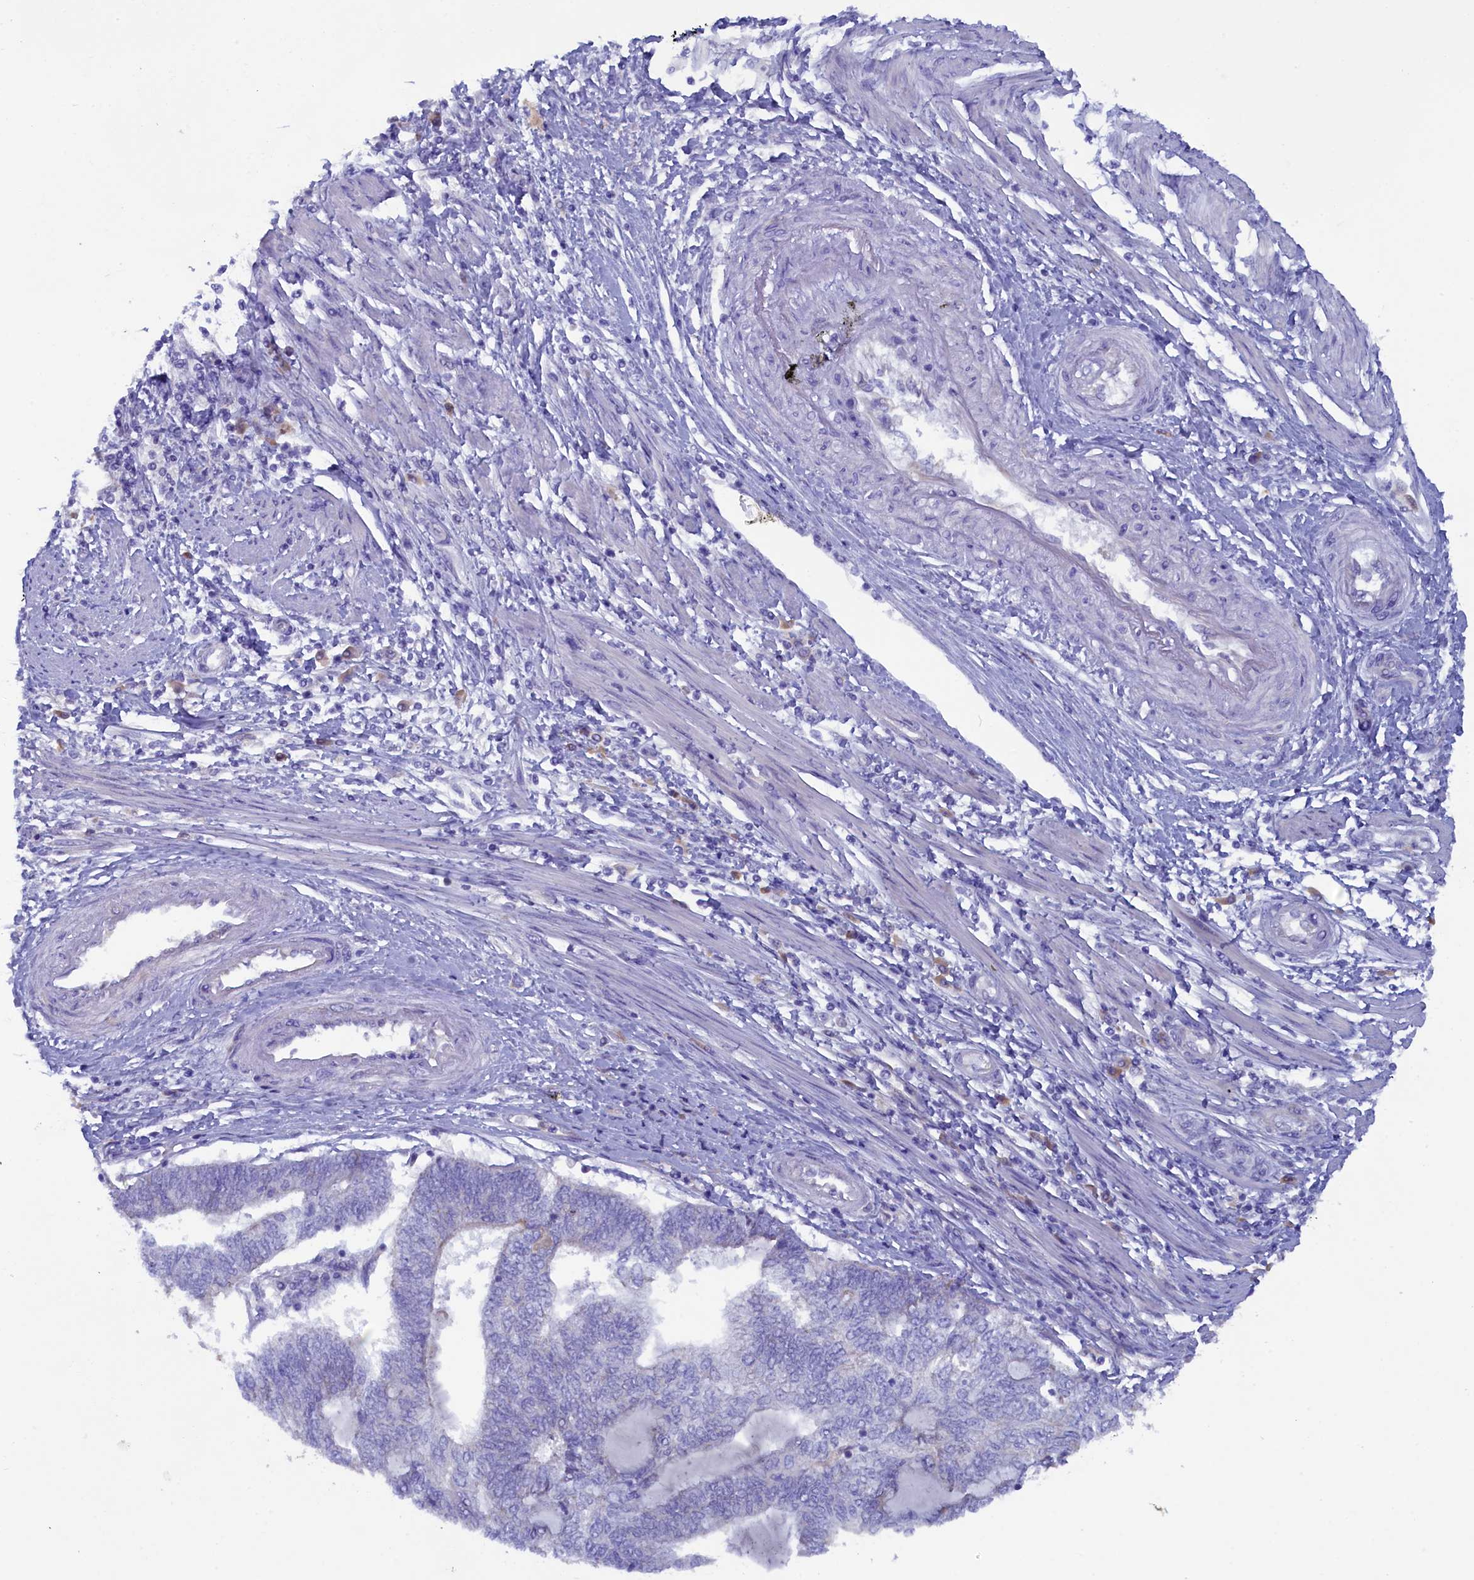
{"staining": {"intensity": "negative", "quantity": "none", "location": "none"}, "tissue": "endometrial cancer", "cell_type": "Tumor cells", "image_type": "cancer", "snomed": [{"axis": "morphology", "description": "Adenocarcinoma, NOS"}, {"axis": "topography", "description": "Uterus"}, {"axis": "topography", "description": "Endometrium"}], "caption": "Immunohistochemical staining of adenocarcinoma (endometrial) reveals no significant positivity in tumor cells.", "gene": "MYADML2", "patient": {"sex": "female", "age": 70}}